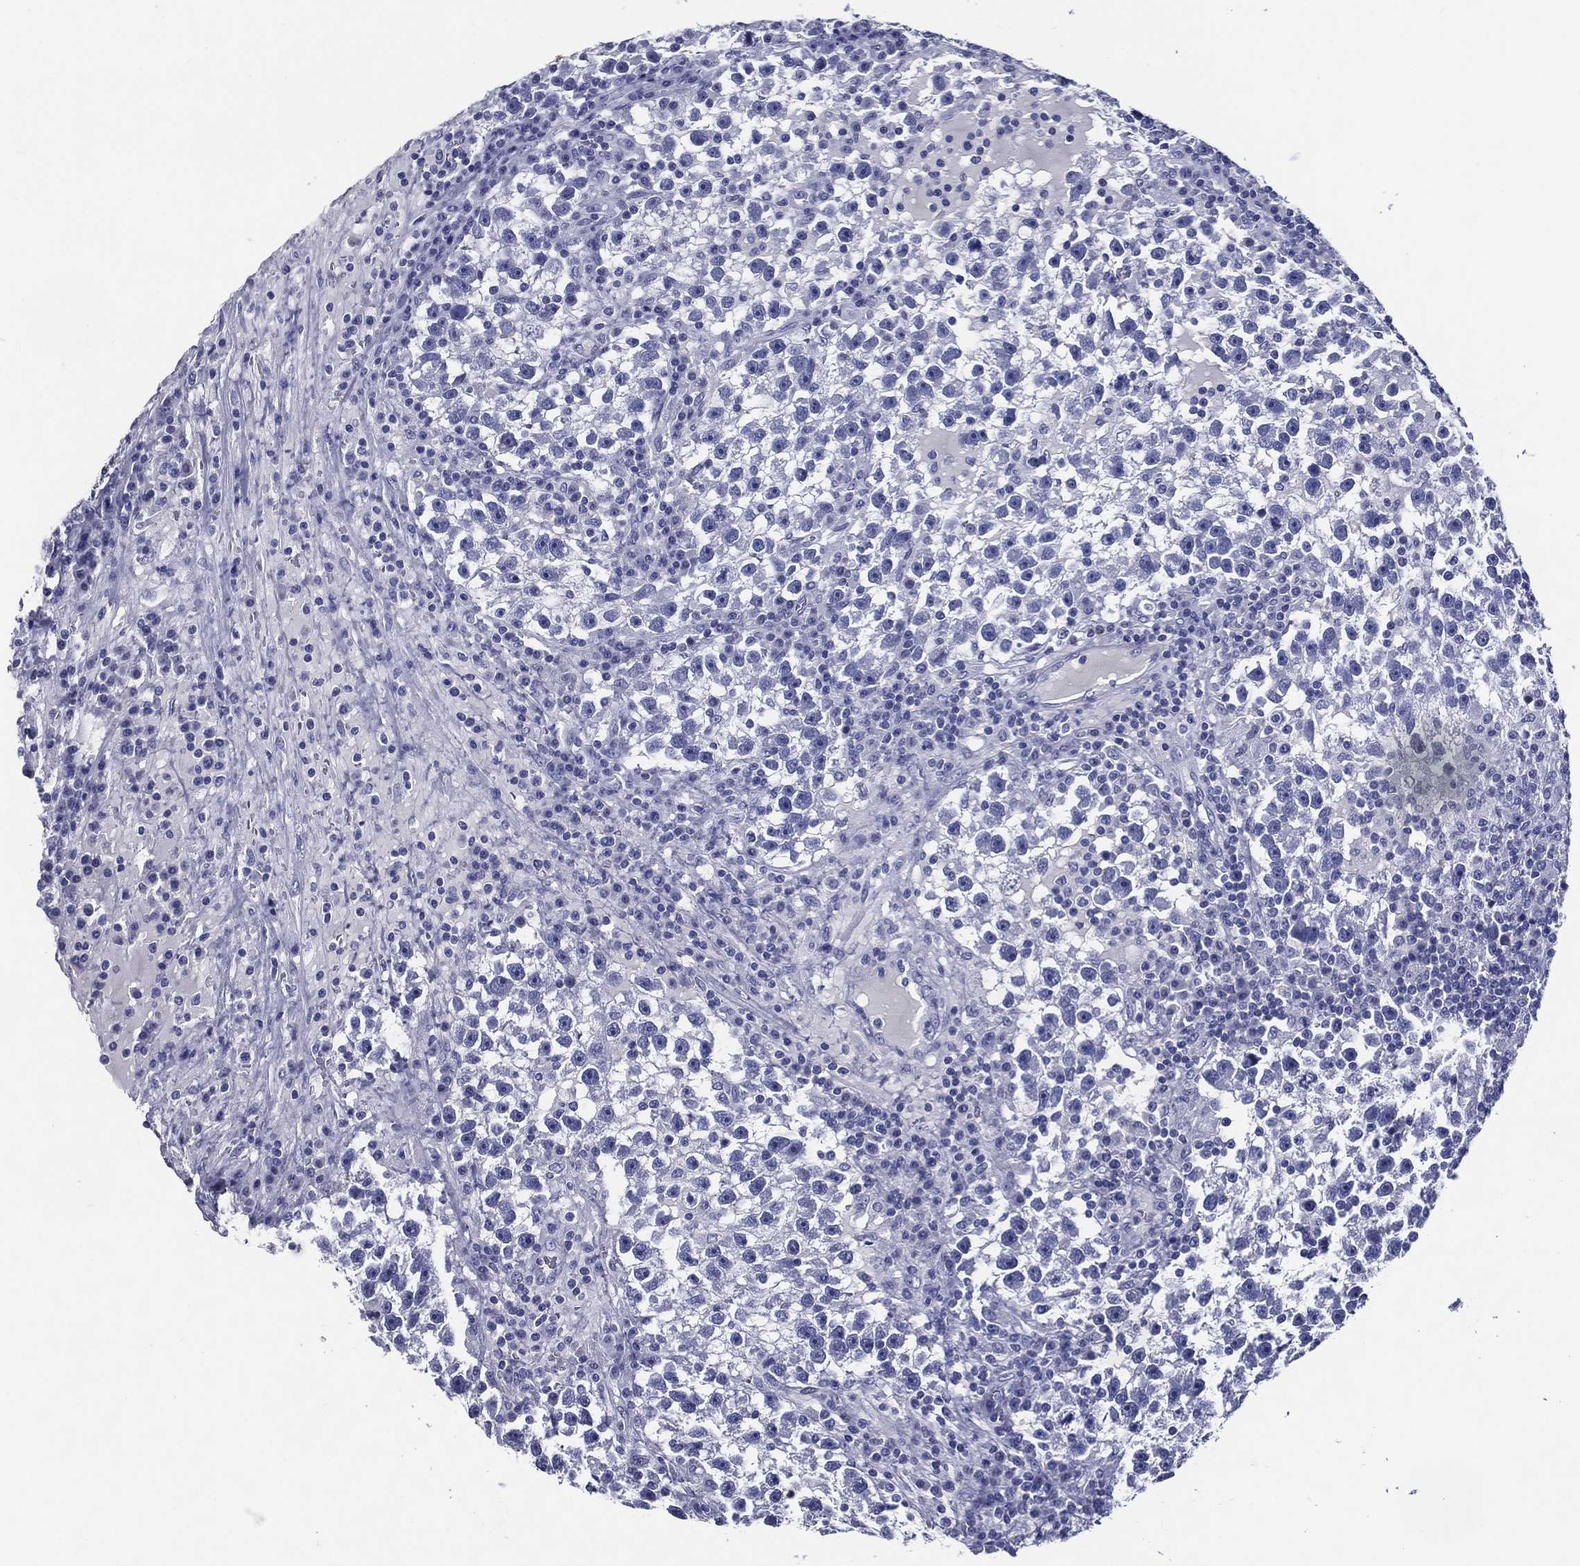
{"staining": {"intensity": "negative", "quantity": "none", "location": "none"}, "tissue": "testis cancer", "cell_type": "Tumor cells", "image_type": "cancer", "snomed": [{"axis": "morphology", "description": "Seminoma, NOS"}, {"axis": "topography", "description": "Testis"}], "caption": "The immunohistochemistry (IHC) histopathology image has no significant expression in tumor cells of testis cancer (seminoma) tissue.", "gene": "ACE2", "patient": {"sex": "male", "age": 47}}